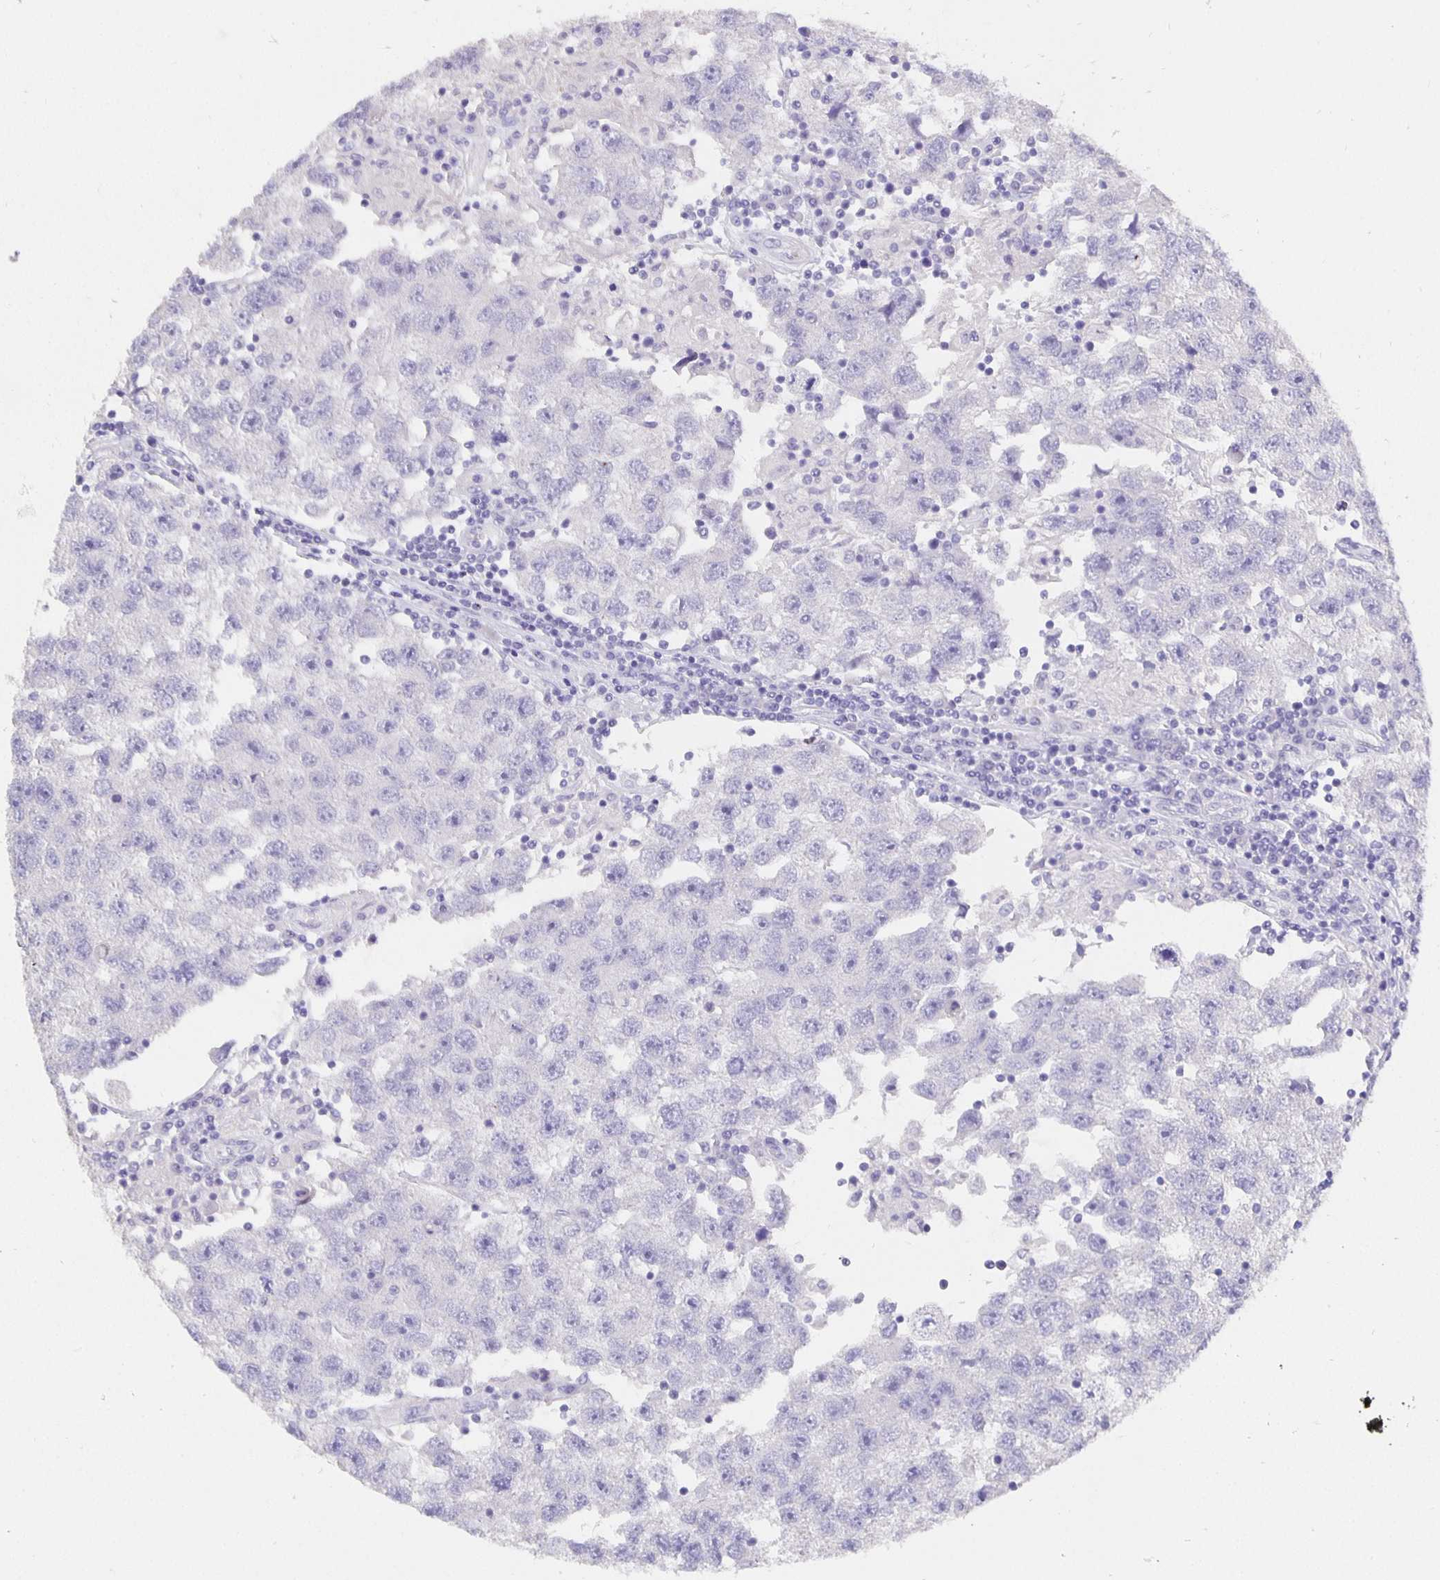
{"staining": {"intensity": "negative", "quantity": "none", "location": "none"}, "tissue": "testis cancer", "cell_type": "Tumor cells", "image_type": "cancer", "snomed": [{"axis": "morphology", "description": "Seminoma, NOS"}, {"axis": "topography", "description": "Testis"}], "caption": "Human testis seminoma stained for a protein using immunohistochemistry (IHC) reveals no expression in tumor cells.", "gene": "CFAP74", "patient": {"sex": "male", "age": 26}}